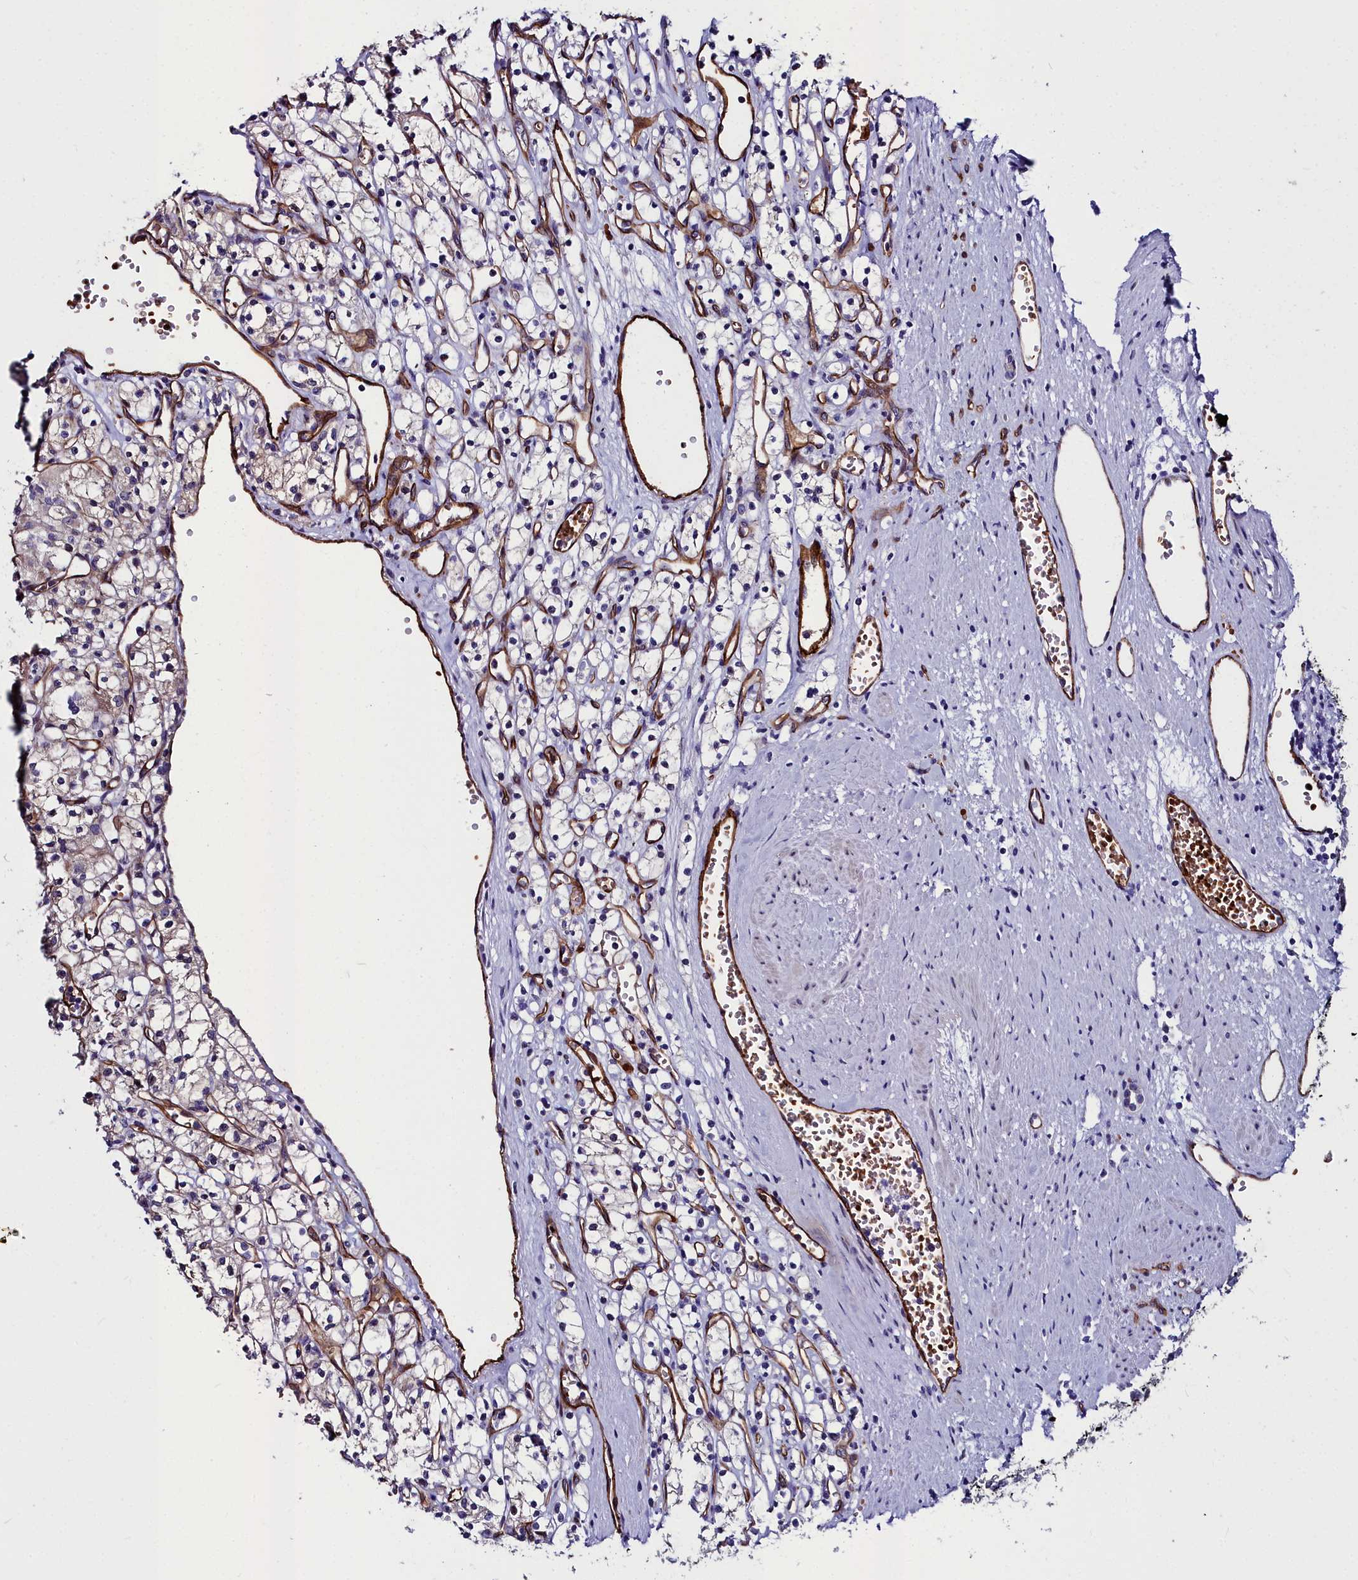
{"staining": {"intensity": "negative", "quantity": "none", "location": "none"}, "tissue": "renal cancer", "cell_type": "Tumor cells", "image_type": "cancer", "snomed": [{"axis": "morphology", "description": "Adenocarcinoma, NOS"}, {"axis": "topography", "description": "Kidney"}], "caption": "Tumor cells show no significant staining in renal adenocarcinoma.", "gene": "CYP4F11", "patient": {"sex": "female", "age": 59}}